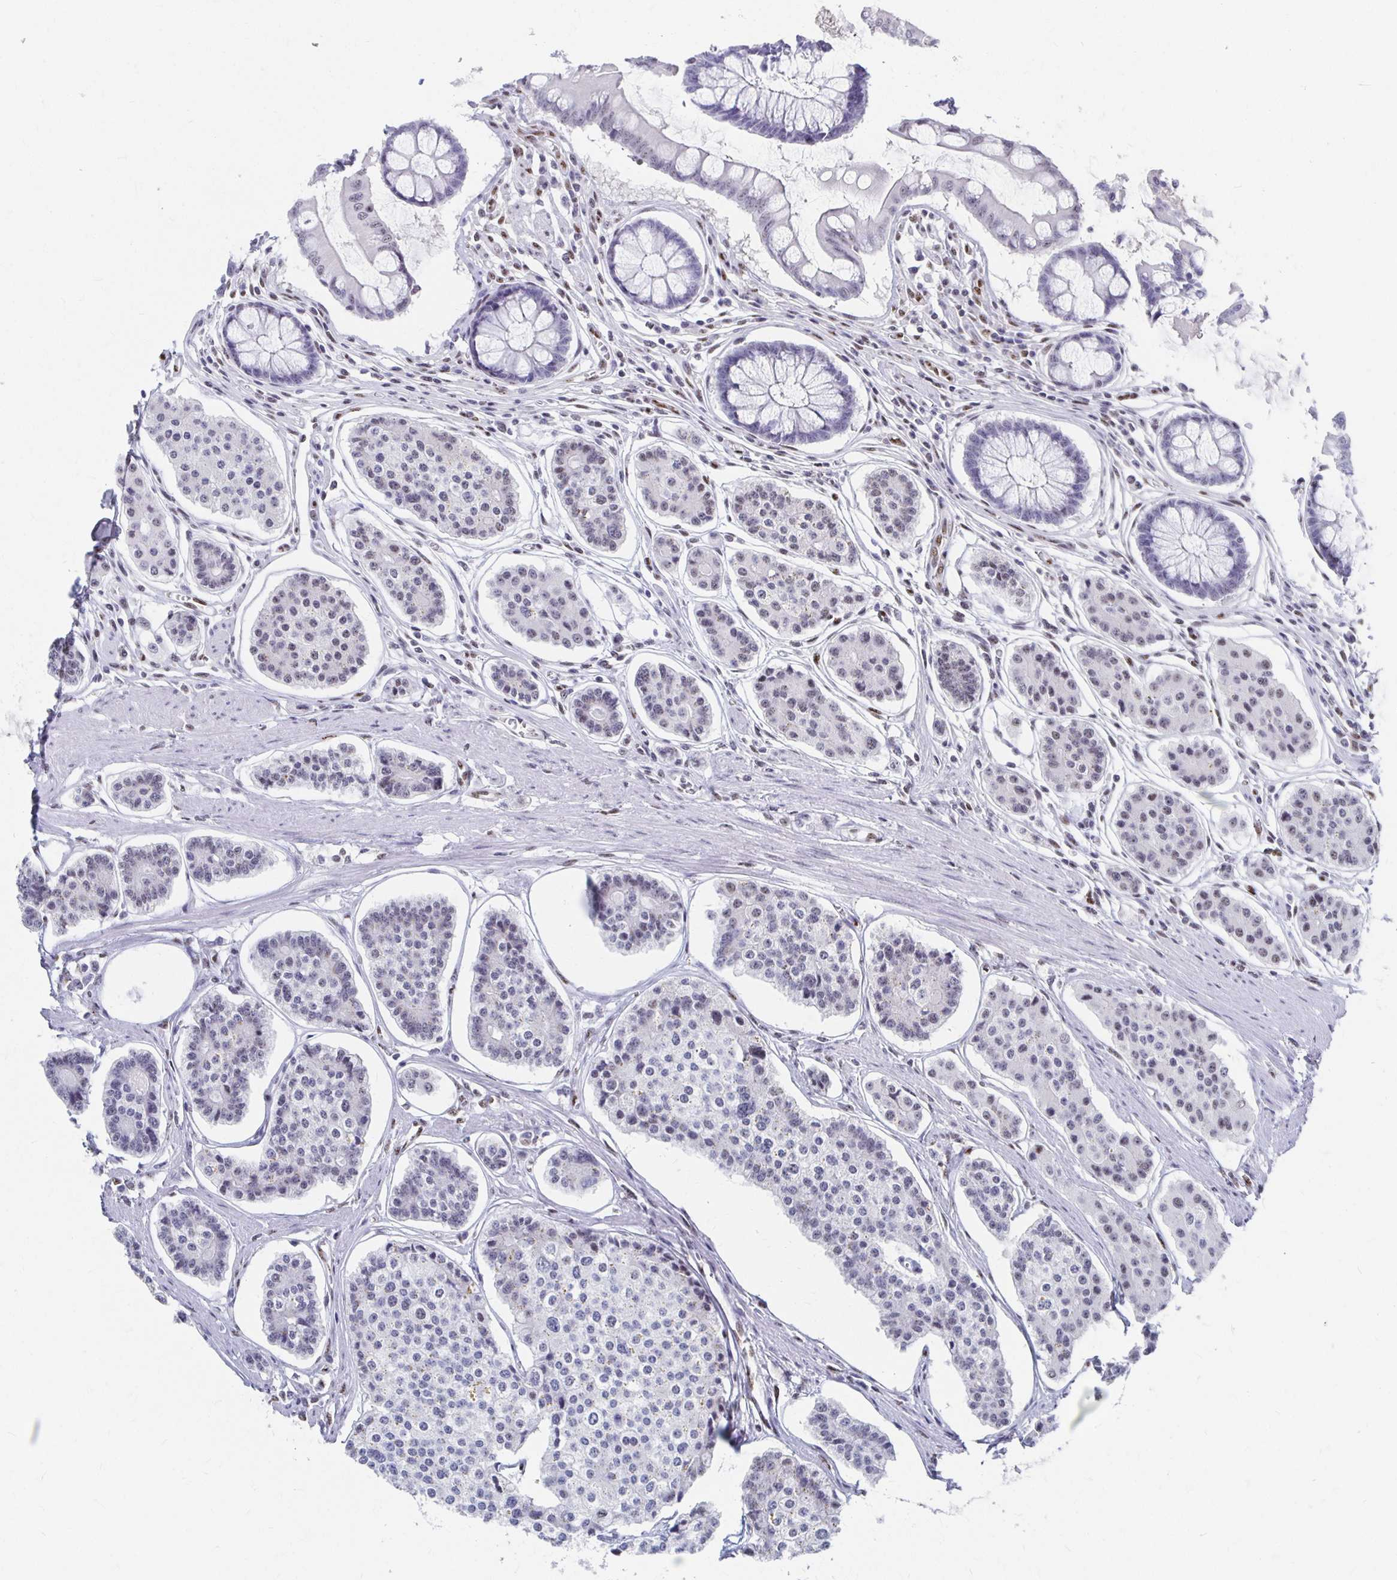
{"staining": {"intensity": "negative", "quantity": "none", "location": "none"}, "tissue": "carcinoid", "cell_type": "Tumor cells", "image_type": "cancer", "snomed": [{"axis": "morphology", "description": "Carcinoid, malignant, NOS"}, {"axis": "topography", "description": "Small intestine"}], "caption": "The image exhibits no staining of tumor cells in carcinoid.", "gene": "CLIC3", "patient": {"sex": "female", "age": 65}}